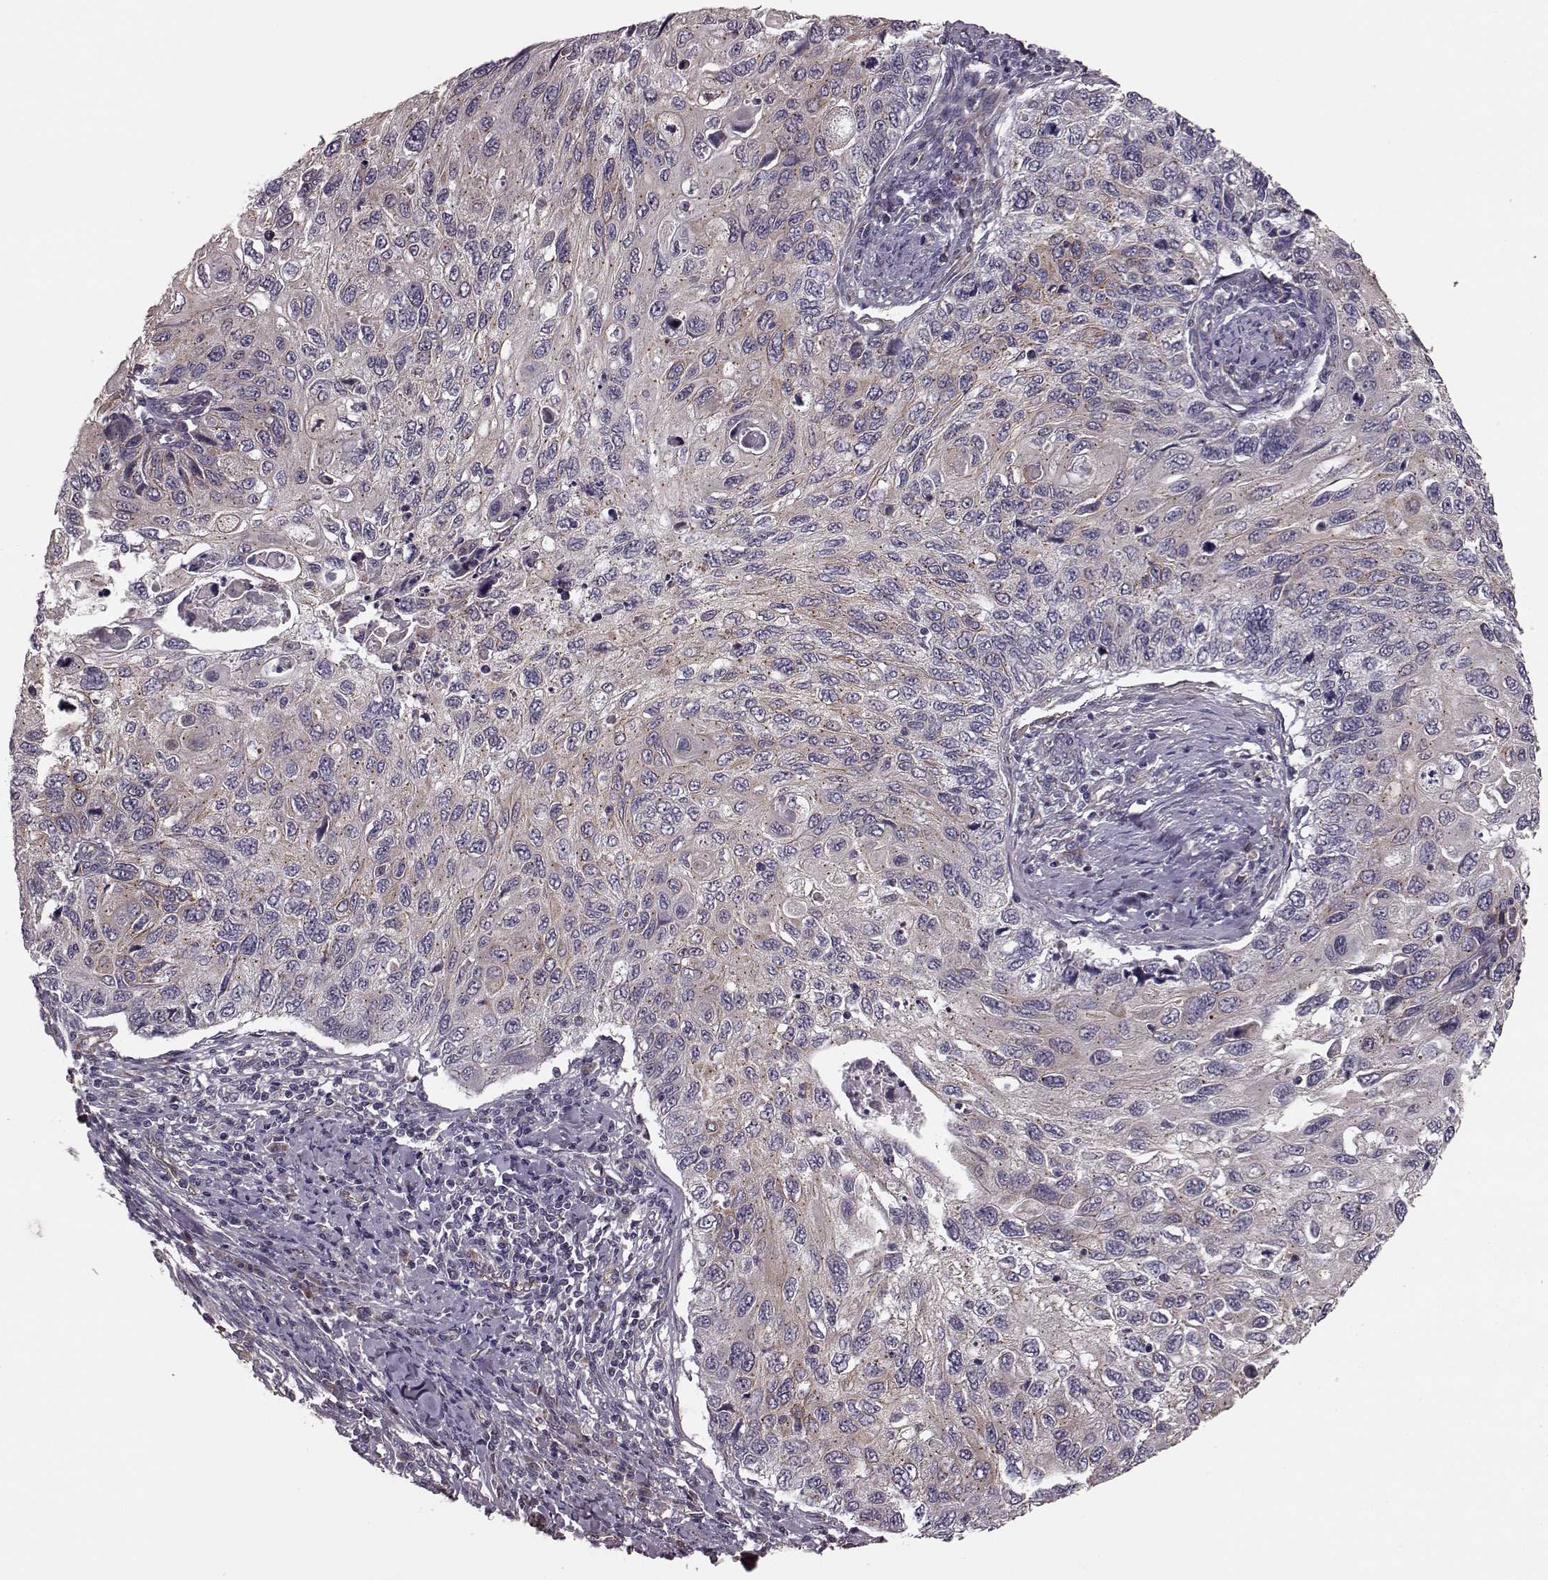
{"staining": {"intensity": "weak", "quantity": ">75%", "location": "cytoplasmic/membranous"}, "tissue": "cervical cancer", "cell_type": "Tumor cells", "image_type": "cancer", "snomed": [{"axis": "morphology", "description": "Squamous cell carcinoma, NOS"}, {"axis": "topography", "description": "Cervix"}], "caption": "Protein expression analysis of cervical cancer (squamous cell carcinoma) shows weak cytoplasmic/membranous positivity in approximately >75% of tumor cells. (Brightfield microscopy of DAB IHC at high magnification).", "gene": "NTF3", "patient": {"sex": "female", "age": 70}}